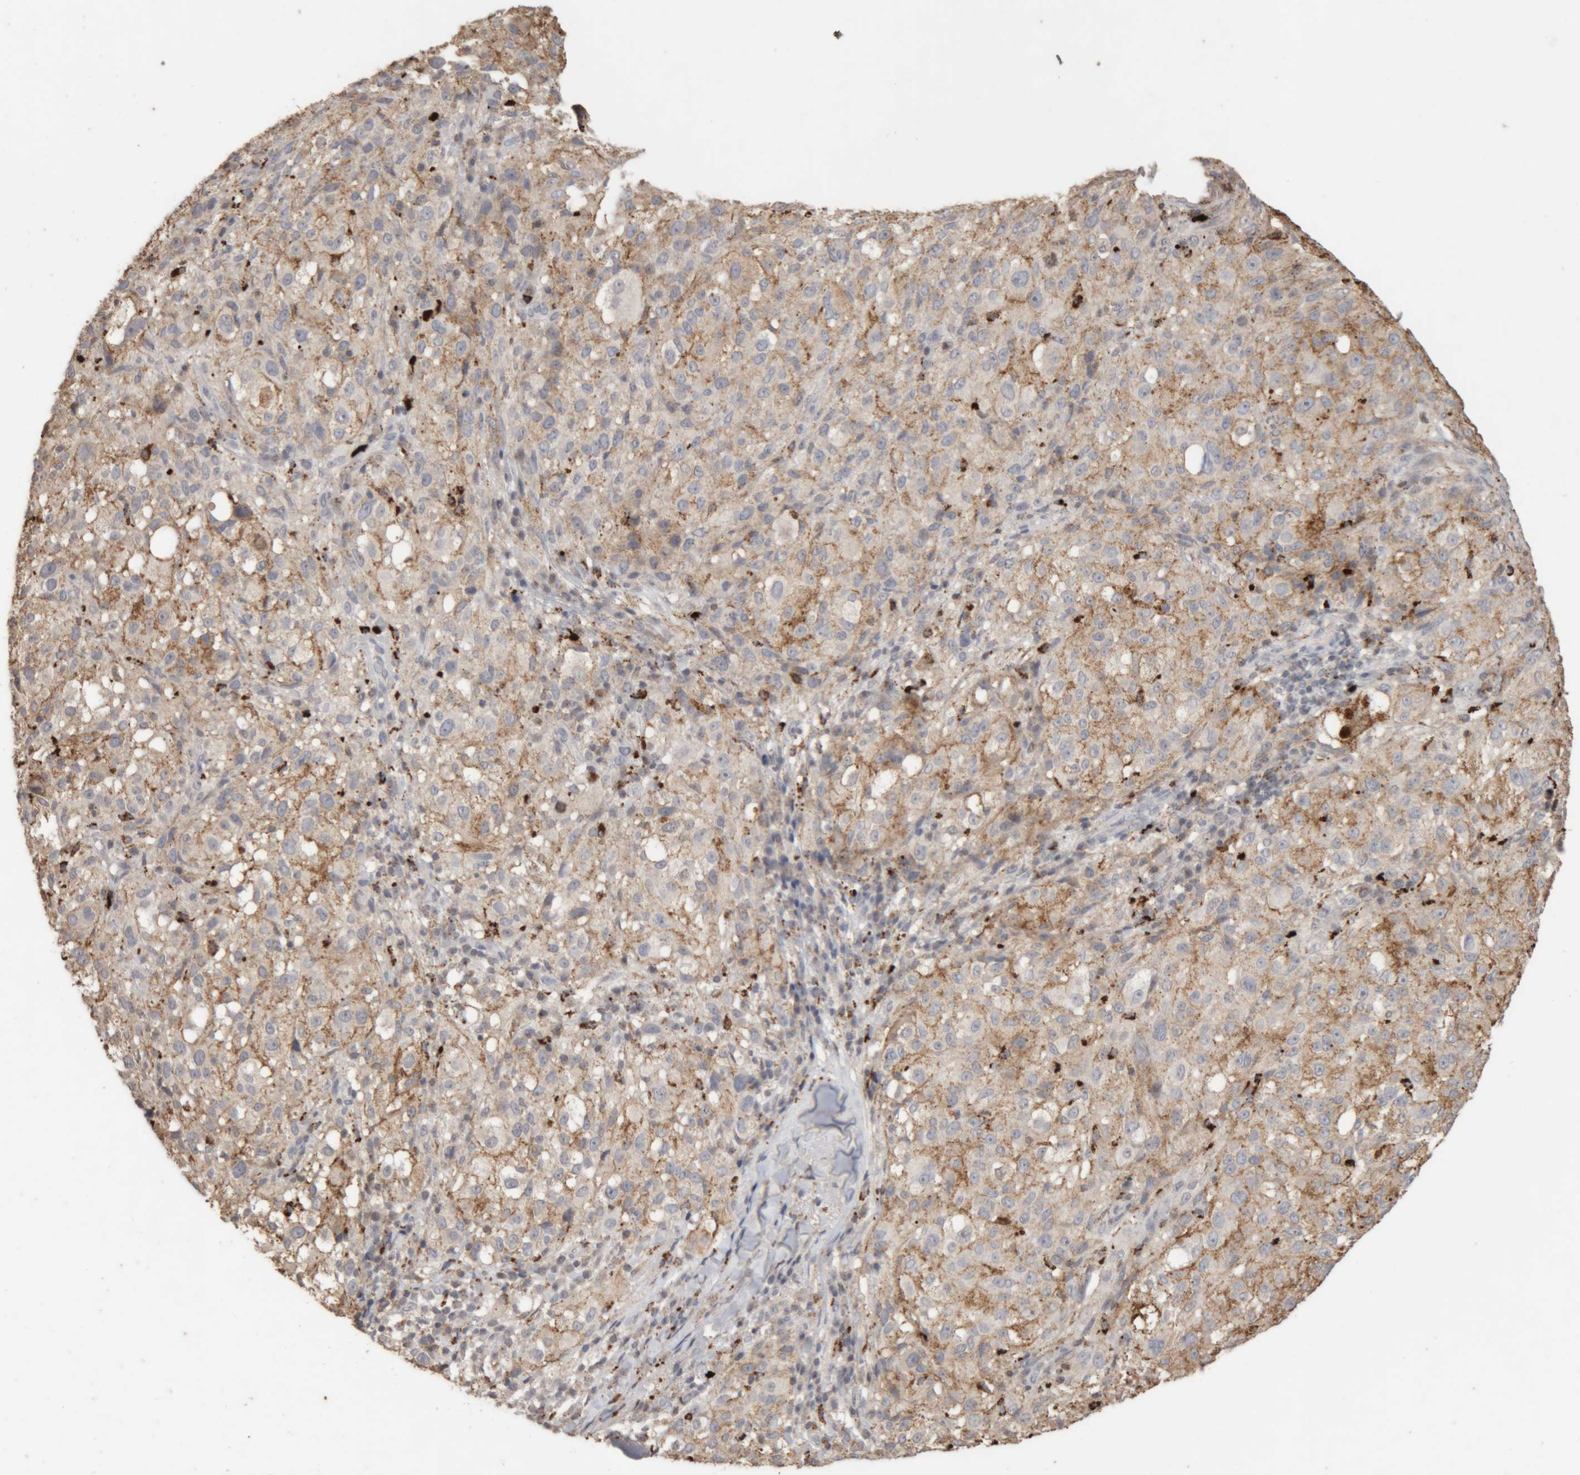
{"staining": {"intensity": "moderate", "quantity": ">75%", "location": "cytoplasmic/membranous"}, "tissue": "melanoma", "cell_type": "Tumor cells", "image_type": "cancer", "snomed": [{"axis": "morphology", "description": "Necrosis, NOS"}, {"axis": "morphology", "description": "Malignant melanoma, NOS"}, {"axis": "topography", "description": "Skin"}], "caption": "IHC histopathology image of human melanoma stained for a protein (brown), which displays medium levels of moderate cytoplasmic/membranous expression in approximately >75% of tumor cells.", "gene": "ARSA", "patient": {"sex": "female", "age": 87}}